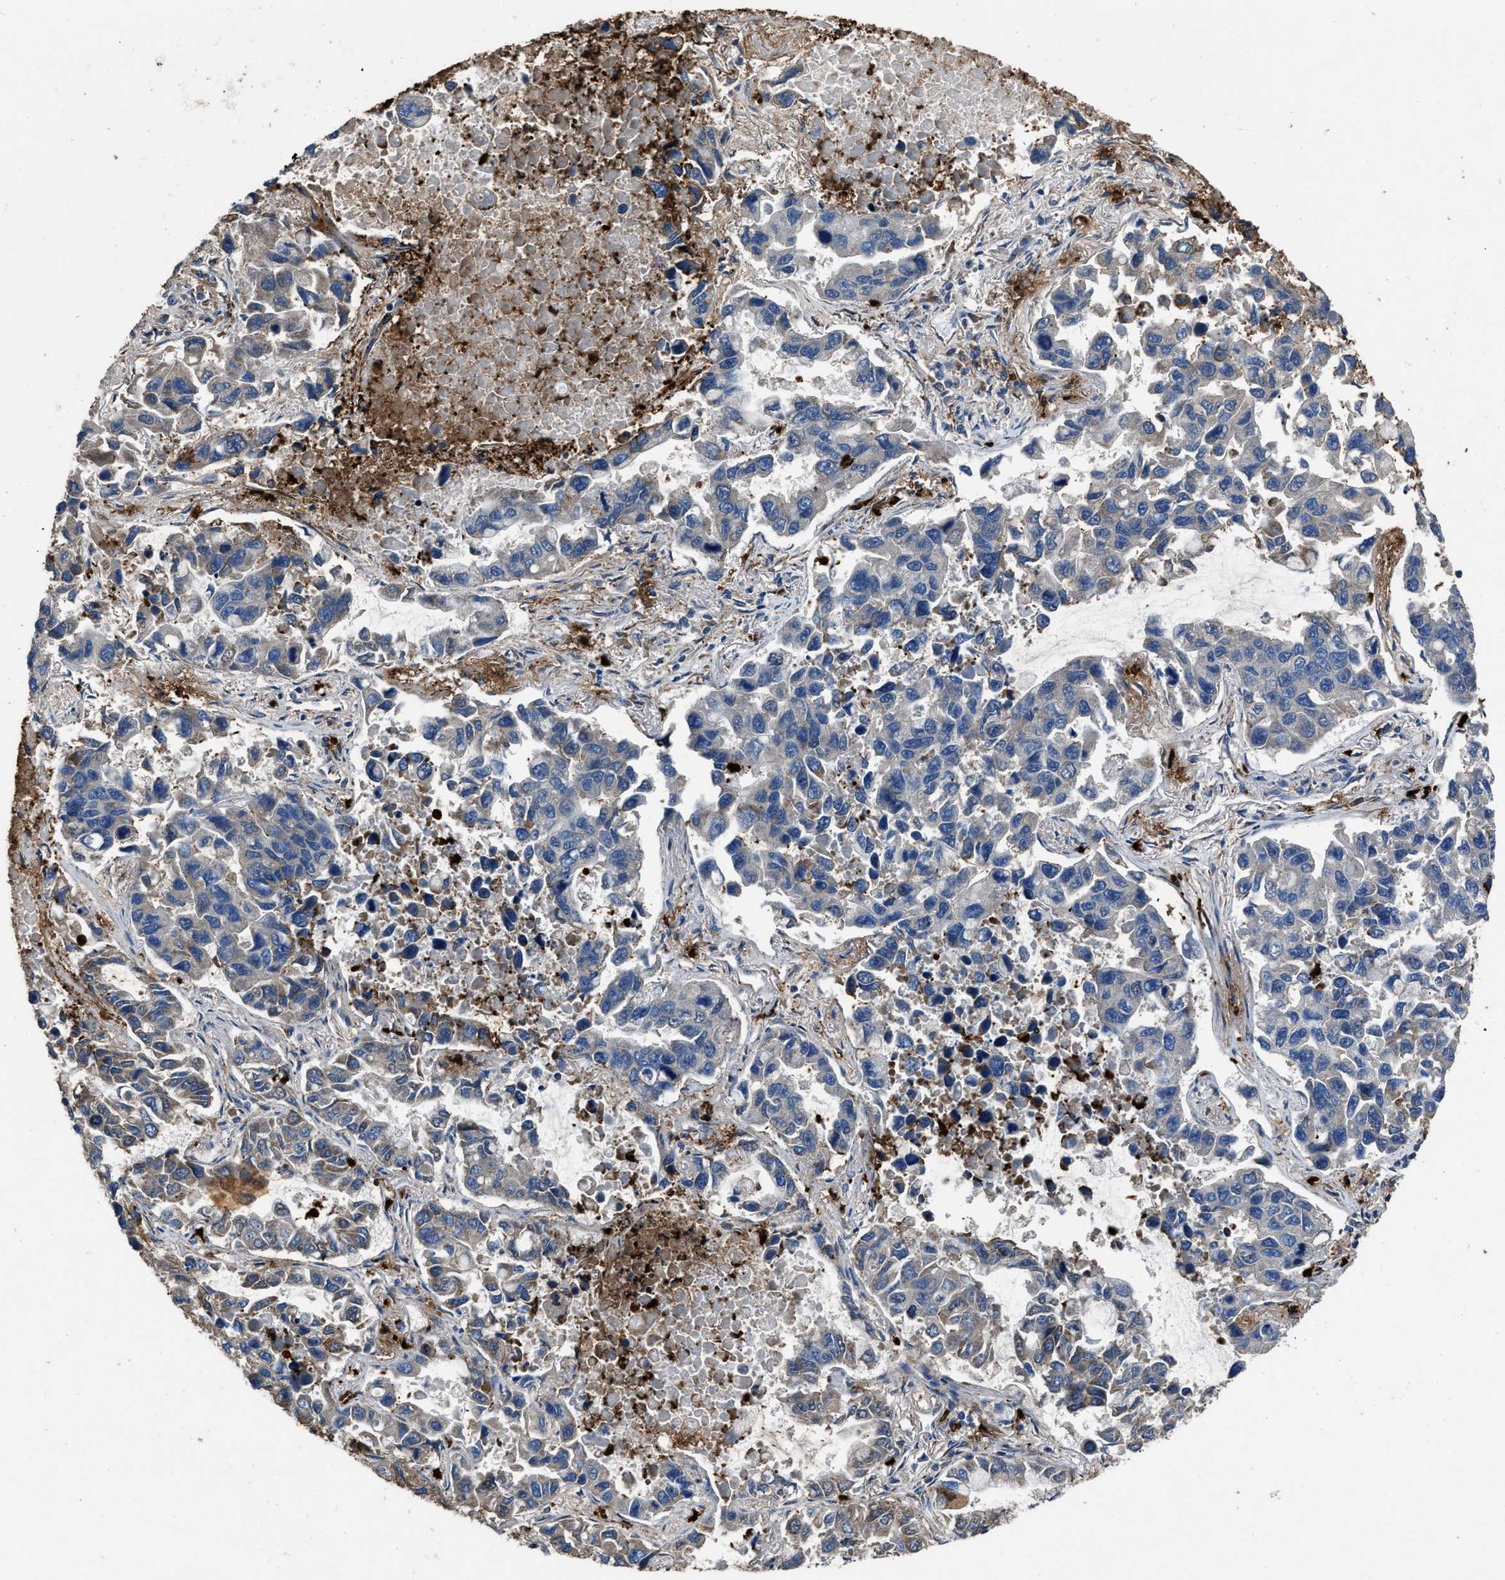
{"staining": {"intensity": "weak", "quantity": "<25%", "location": "cytoplasmic/membranous"}, "tissue": "lung cancer", "cell_type": "Tumor cells", "image_type": "cancer", "snomed": [{"axis": "morphology", "description": "Adenocarcinoma, NOS"}, {"axis": "topography", "description": "Lung"}], "caption": "High power microscopy photomicrograph of an immunohistochemistry image of adenocarcinoma (lung), revealing no significant staining in tumor cells.", "gene": "ANGPT1", "patient": {"sex": "male", "age": 64}}